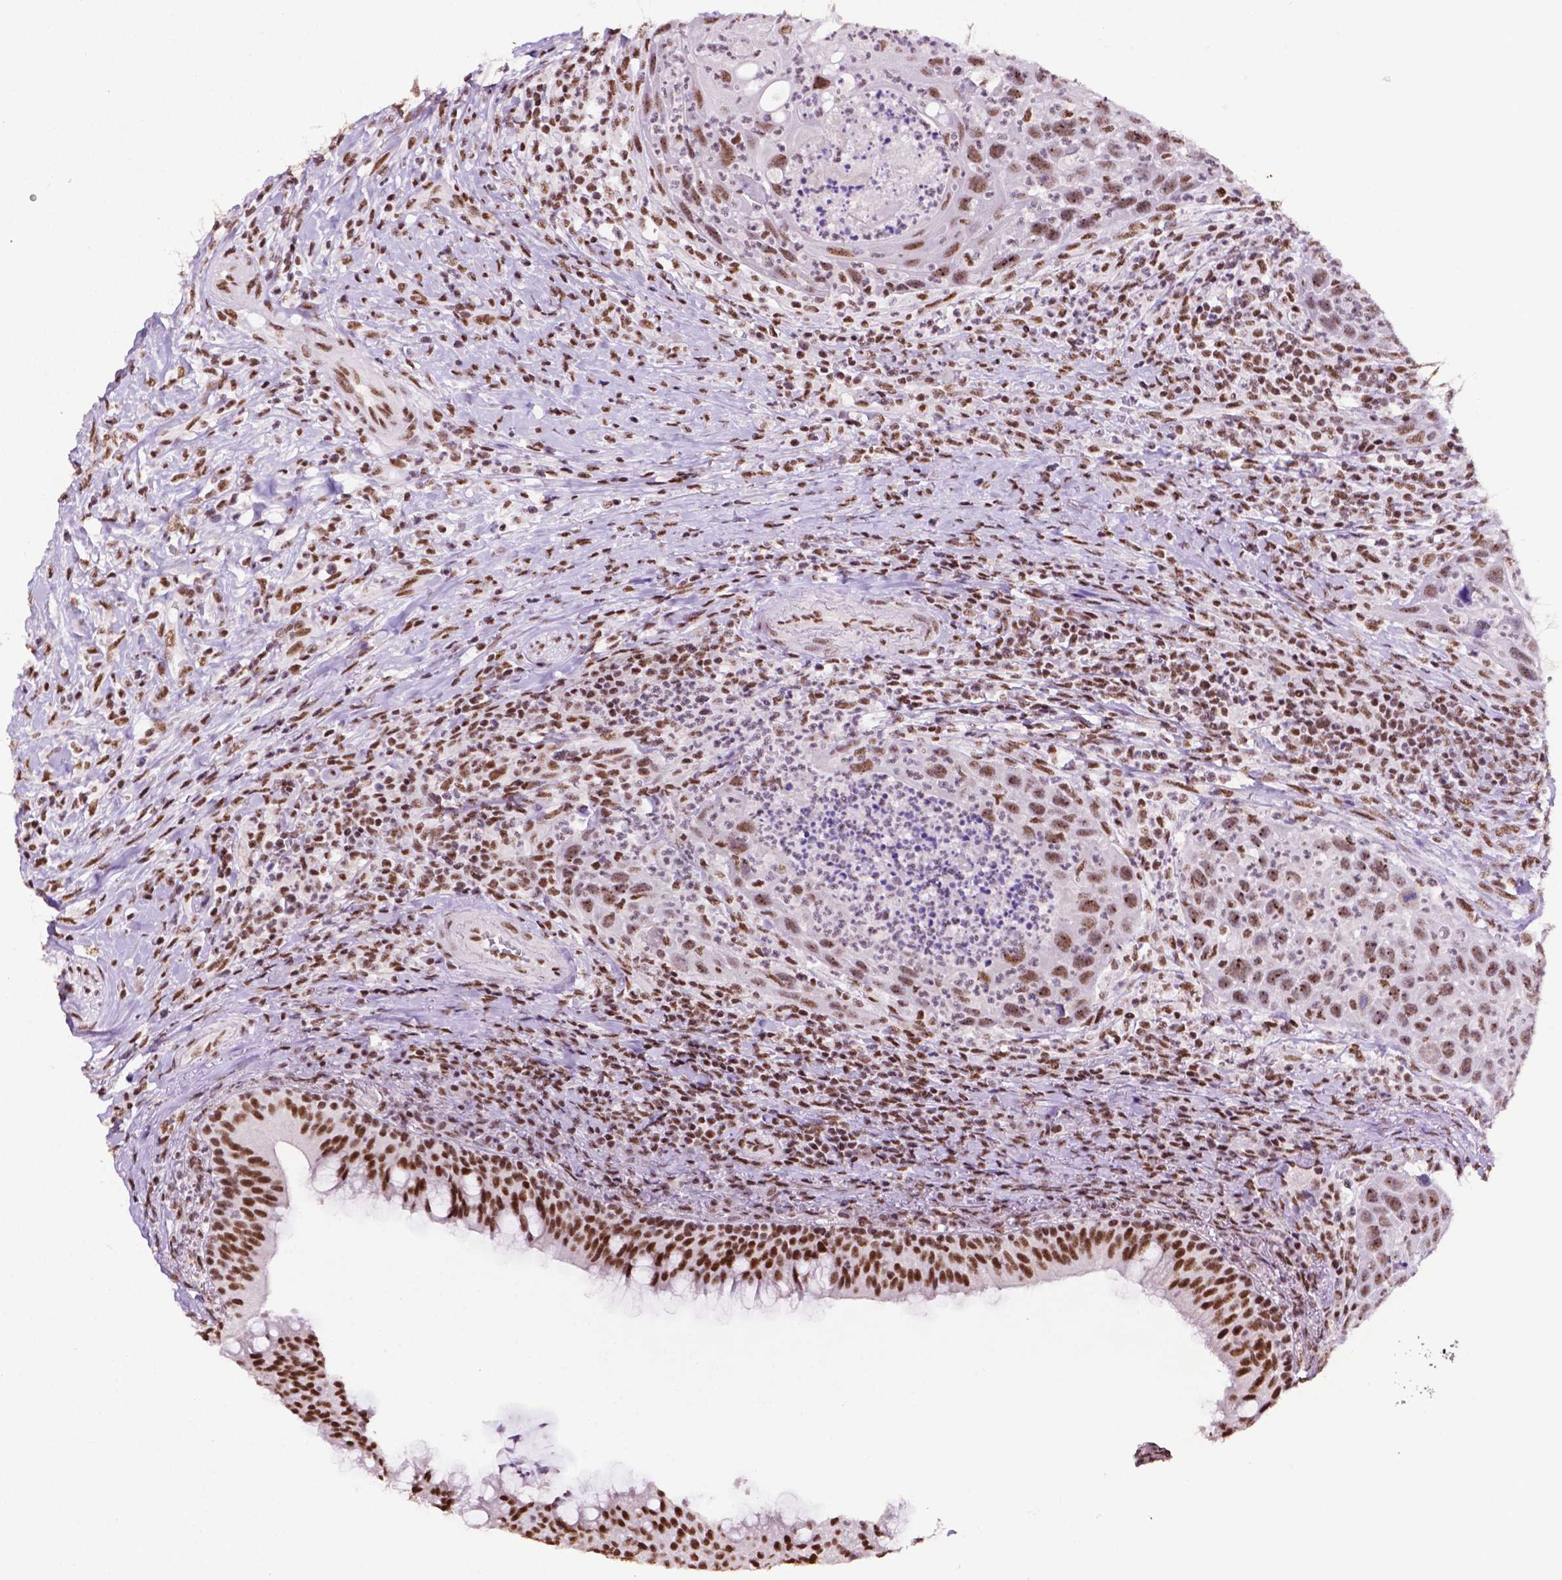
{"staining": {"intensity": "moderate", "quantity": ">75%", "location": "nuclear"}, "tissue": "head and neck cancer", "cell_type": "Tumor cells", "image_type": "cancer", "snomed": [{"axis": "morphology", "description": "Squamous cell carcinoma, NOS"}, {"axis": "topography", "description": "Head-Neck"}], "caption": "A micrograph of squamous cell carcinoma (head and neck) stained for a protein displays moderate nuclear brown staining in tumor cells.", "gene": "CCAR2", "patient": {"sex": "male", "age": 69}}